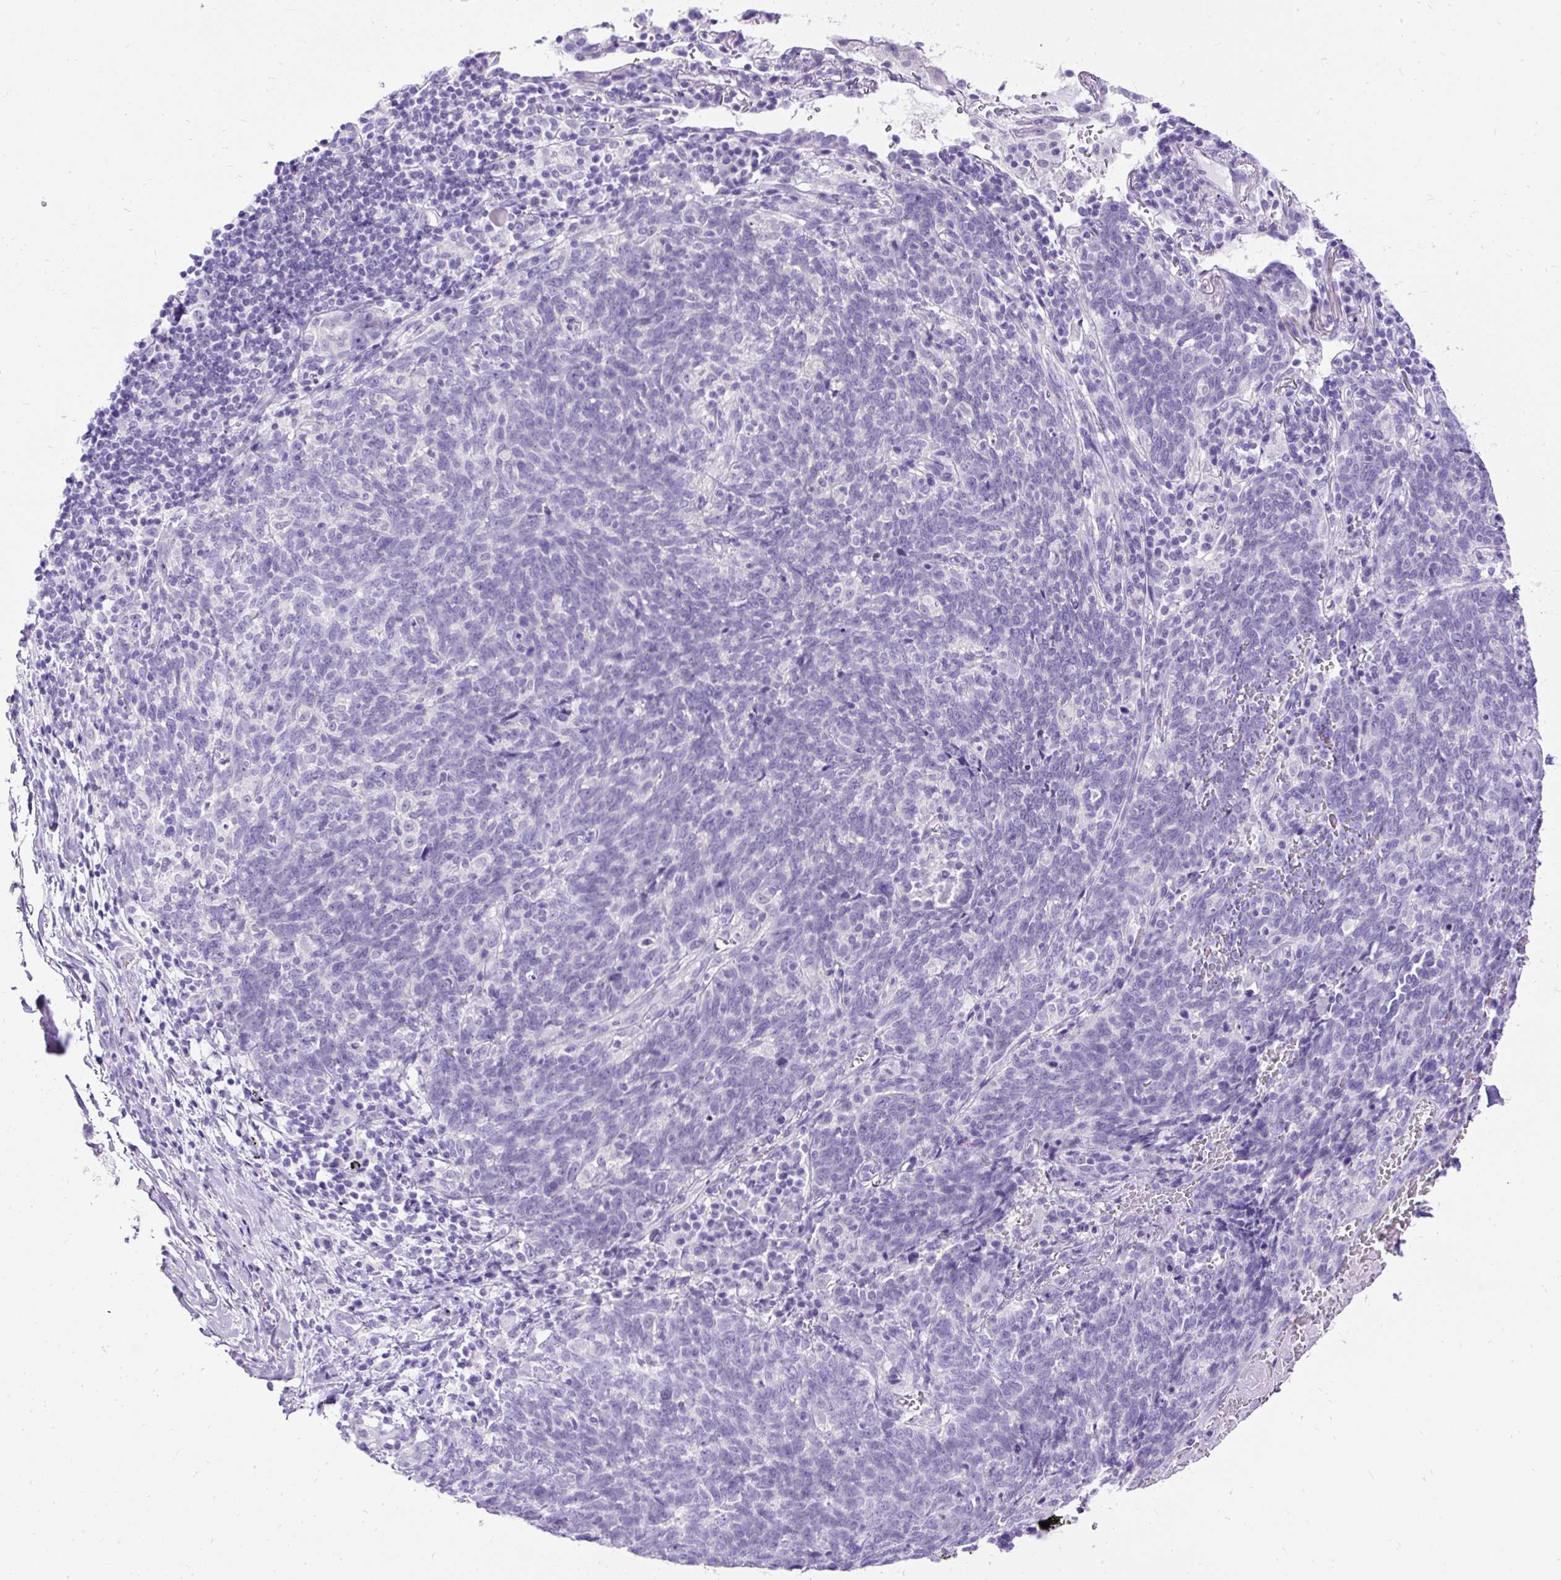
{"staining": {"intensity": "negative", "quantity": "none", "location": "none"}, "tissue": "lung cancer", "cell_type": "Tumor cells", "image_type": "cancer", "snomed": [{"axis": "morphology", "description": "Squamous cell carcinoma, NOS"}, {"axis": "topography", "description": "Lung"}], "caption": "An image of human lung cancer (squamous cell carcinoma) is negative for staining in tumor cells.", "gene": "HEY1", "patient": {"sex": "female", "age": 72}}